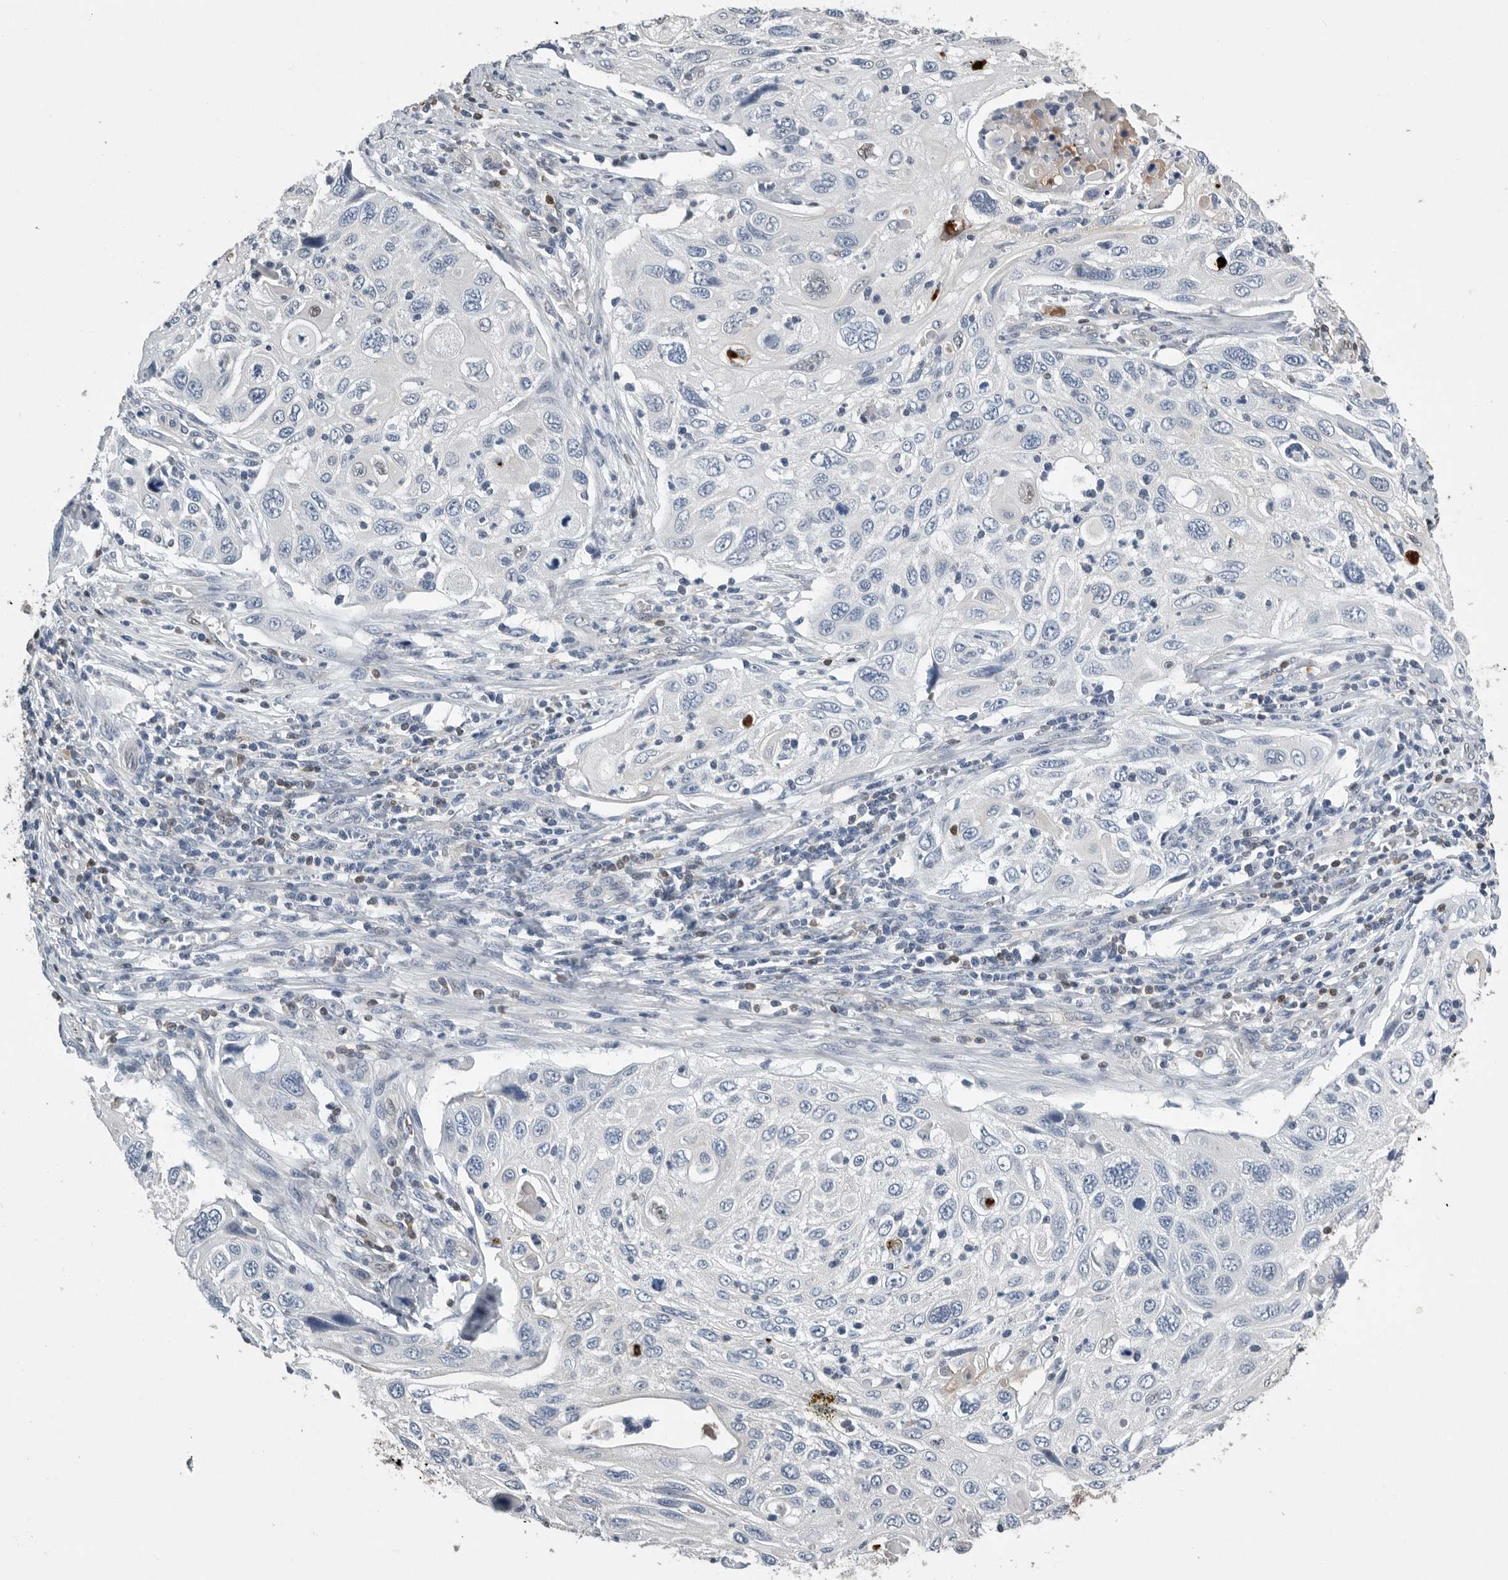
{"staining": {"intensity": "negative", "quantity": "none", "location": "none"}, "tissue": "cervical cancer", "cell_type": "Tumor cells", "image_type": "cancer", "snomed": [{"axis": "morphology", "description": "Squamous cell carcinoma, NOS"}, {"axis": "topography", "description": "Cervix"}], "caption": "Immunohistochemistry histopathology image of cervical cancer stained for a protein (brown), which exhibits no staining in tumor cells.", "gene": "PDCD4", "patient": {"sex": "female", "age": 70}}